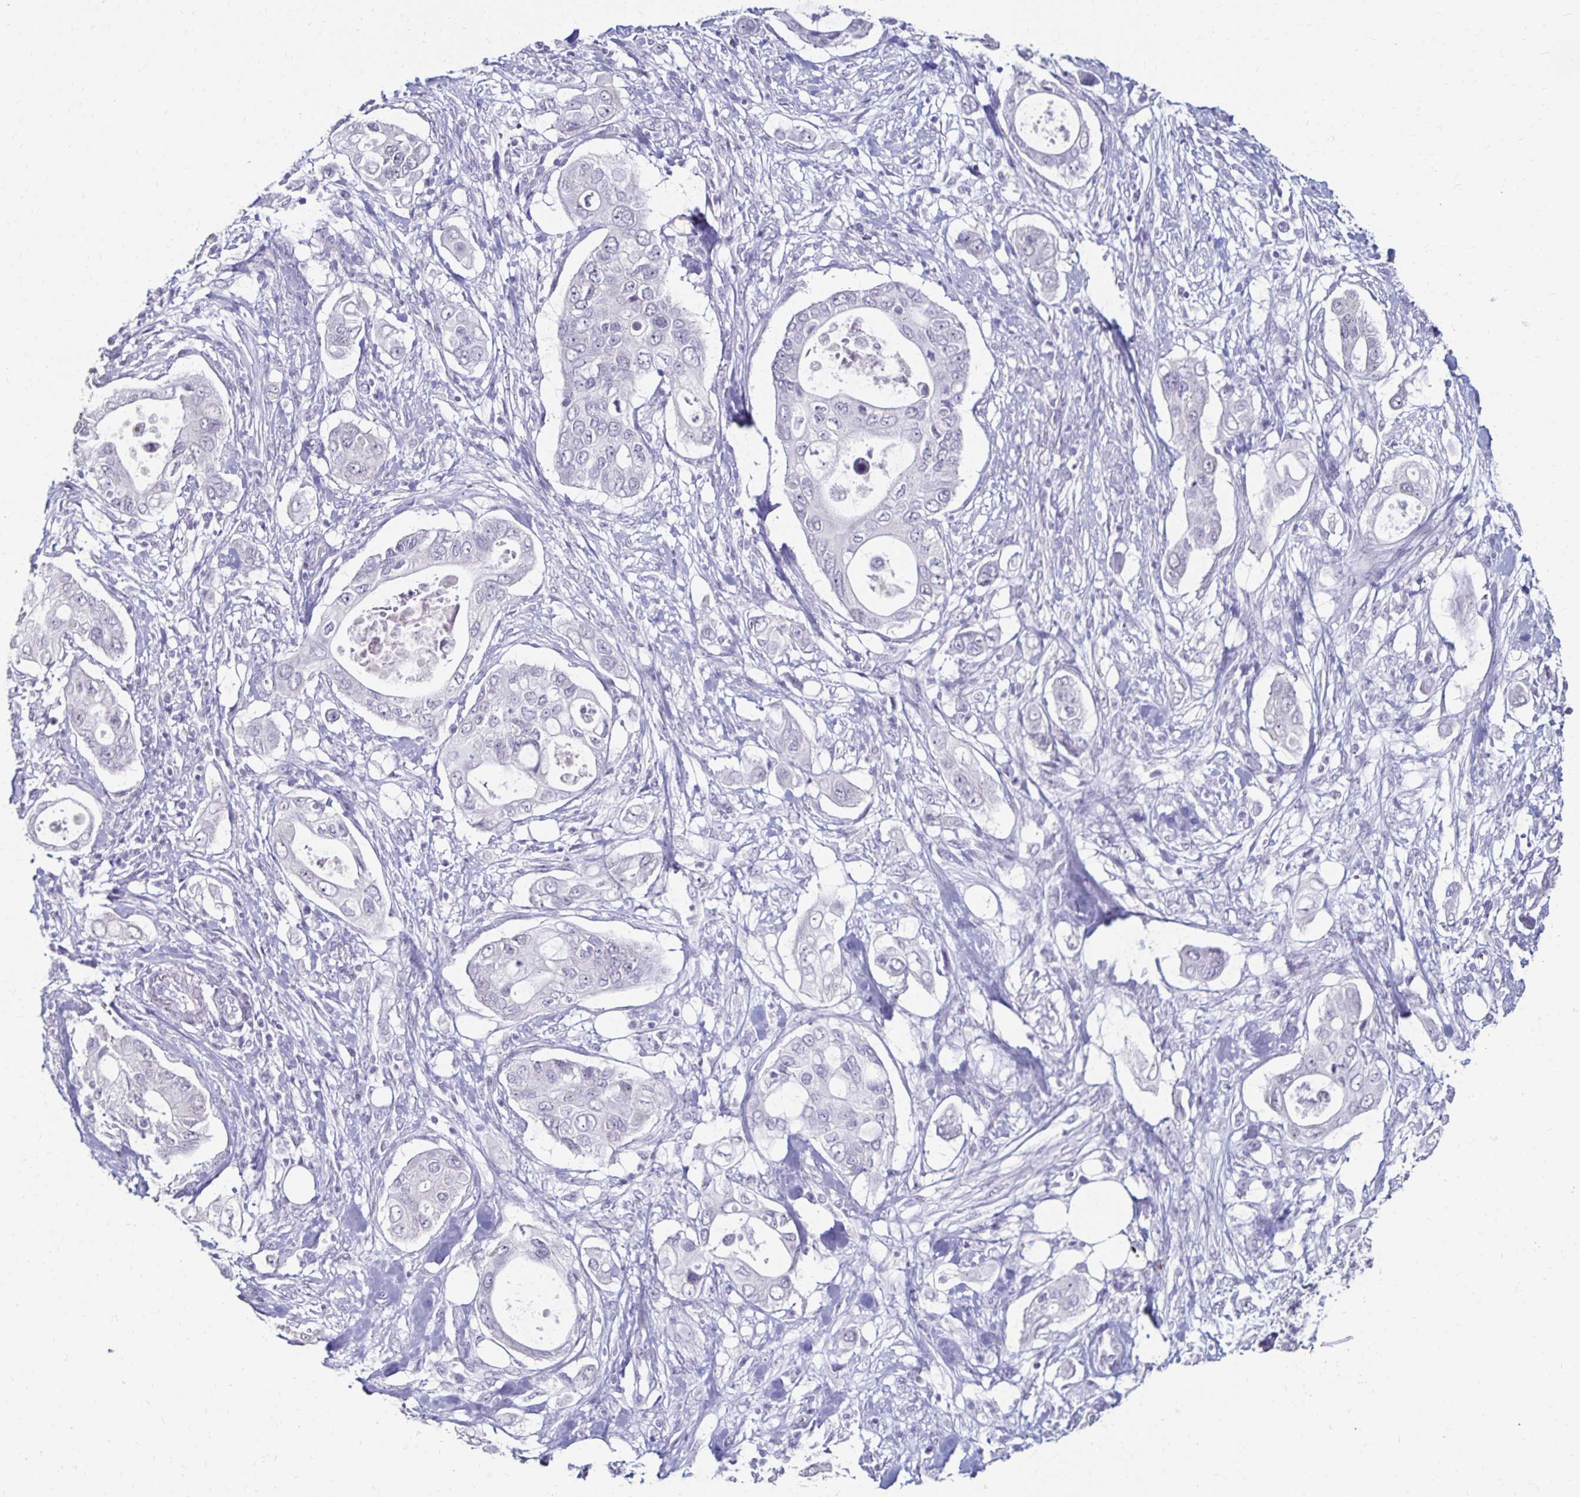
{"staining": {"intensity": "negative", "quantity": "none", "location": "none"}, "tissue": "pancreatic cancer", "cell_type": "Tumor cells", "image_type": "cancer", "snomed": [{"axis": "morphology", "description": "Adenocarcinoma, NOS"}, {"axis": "topography", "description": "Pancreas"}], "caption": "There is no significant positivity in tumor cells of pancreatic adenocarcinoma.", "gene": "TOMM34", "patient": {"sex": "female", "age": 63}}